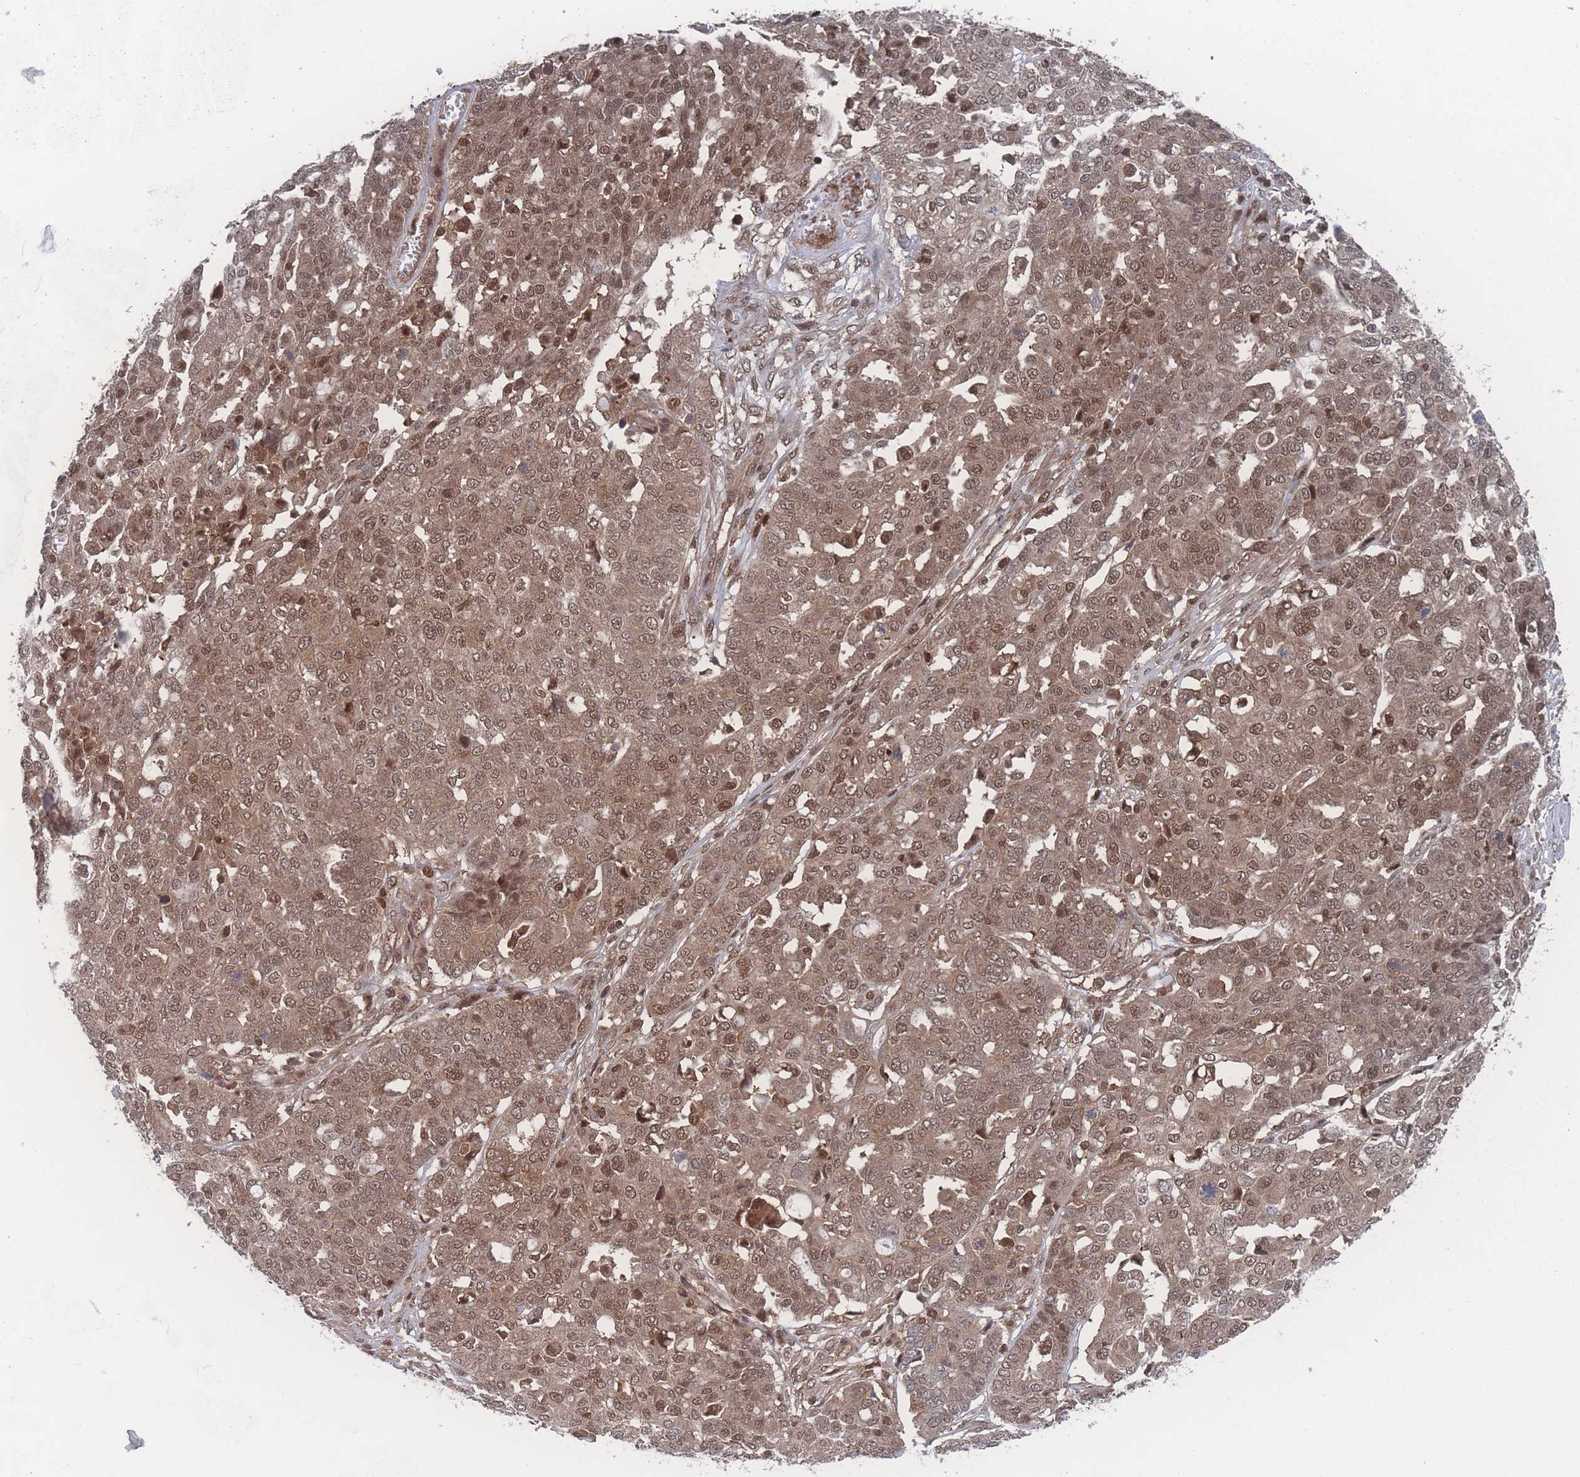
{"staining": {"intensity": "moderate", "quantity": ">75%", "location": "cytoplasmic/membranous,nuclear"}, "tissue": "ovarian cancer", "cell_type": "Tumor cells", "image_type": "cancer", "snomed": [{"axis": "morphology", "description": "Cystadenocarcinoma, serous, NOS"}, {"axis": "topography", "description": "Soft tissue"}, {"axis": "topography", "description": "Ovary"}], "caption": "Immunohistochemical staining of ovarian cancer reveals medium levels of moderate cytoplasmic/membranous and nuclear positivity in about >75% of tumor cells.", "gene": "PSMA1", "patient": {"sex": "female", "age": 57}}